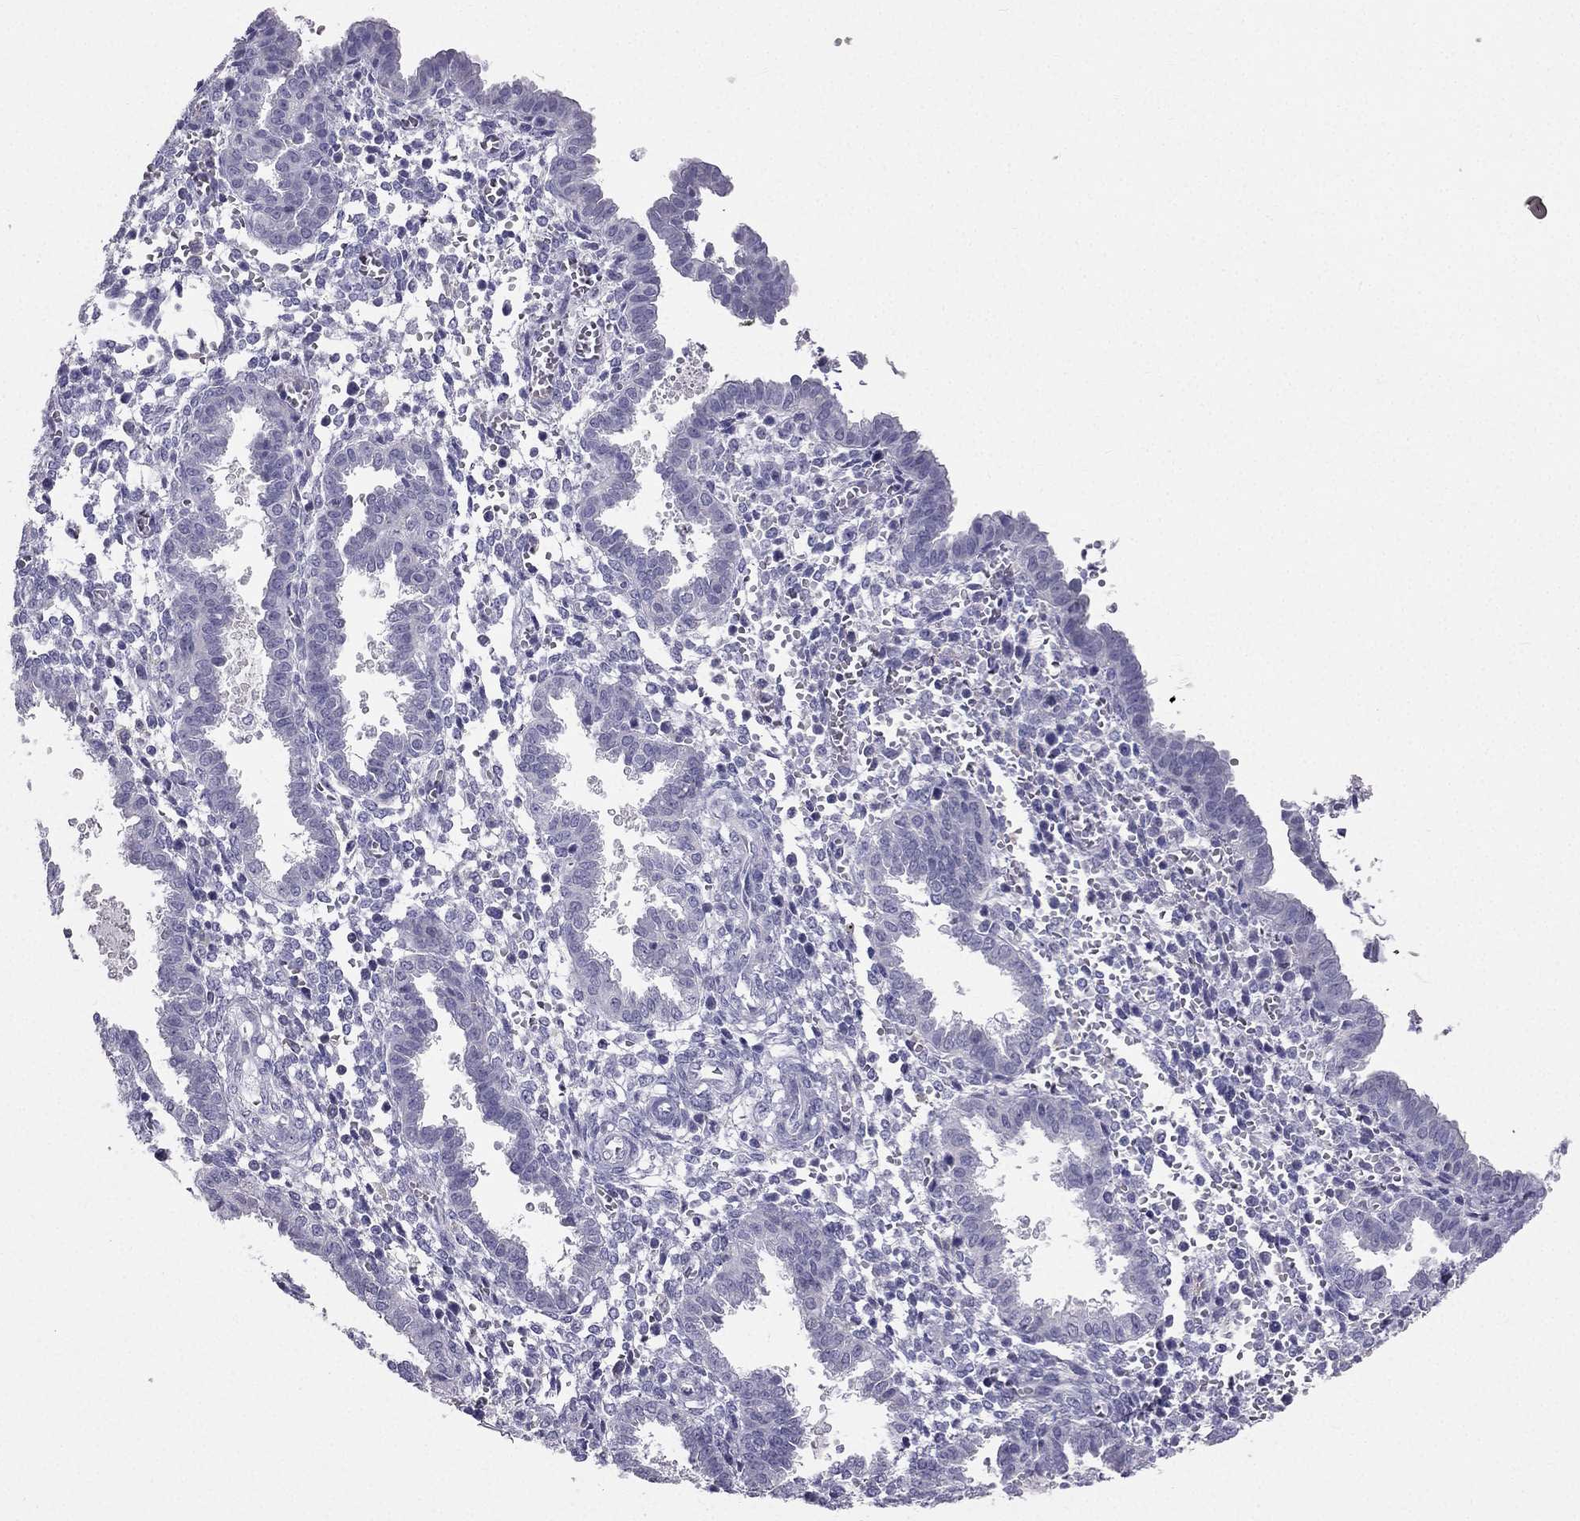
{"staining": {"intensity": "negative", "quantity": "none", "location": "none"}, "tissue": "endometrium", "cell_type": "Cells in endometrial stroma", "image_type": "normal", "snomed": [{"axis": "morphology", "description": "Normal tissue, NOS"}, {"axis": "topography", "description": "Endometrium"}], "caption": "Cells in endometrial stroma are negative for brown protein staining in benign endometrium. The staining was performed using DAB to visualize the protein expression in brown, while the nuclei were stained in blue with hematoxylin (Magnification: 20x).", "gene": "LMTK3", "patient": {"sex": "female", "age": 37}}